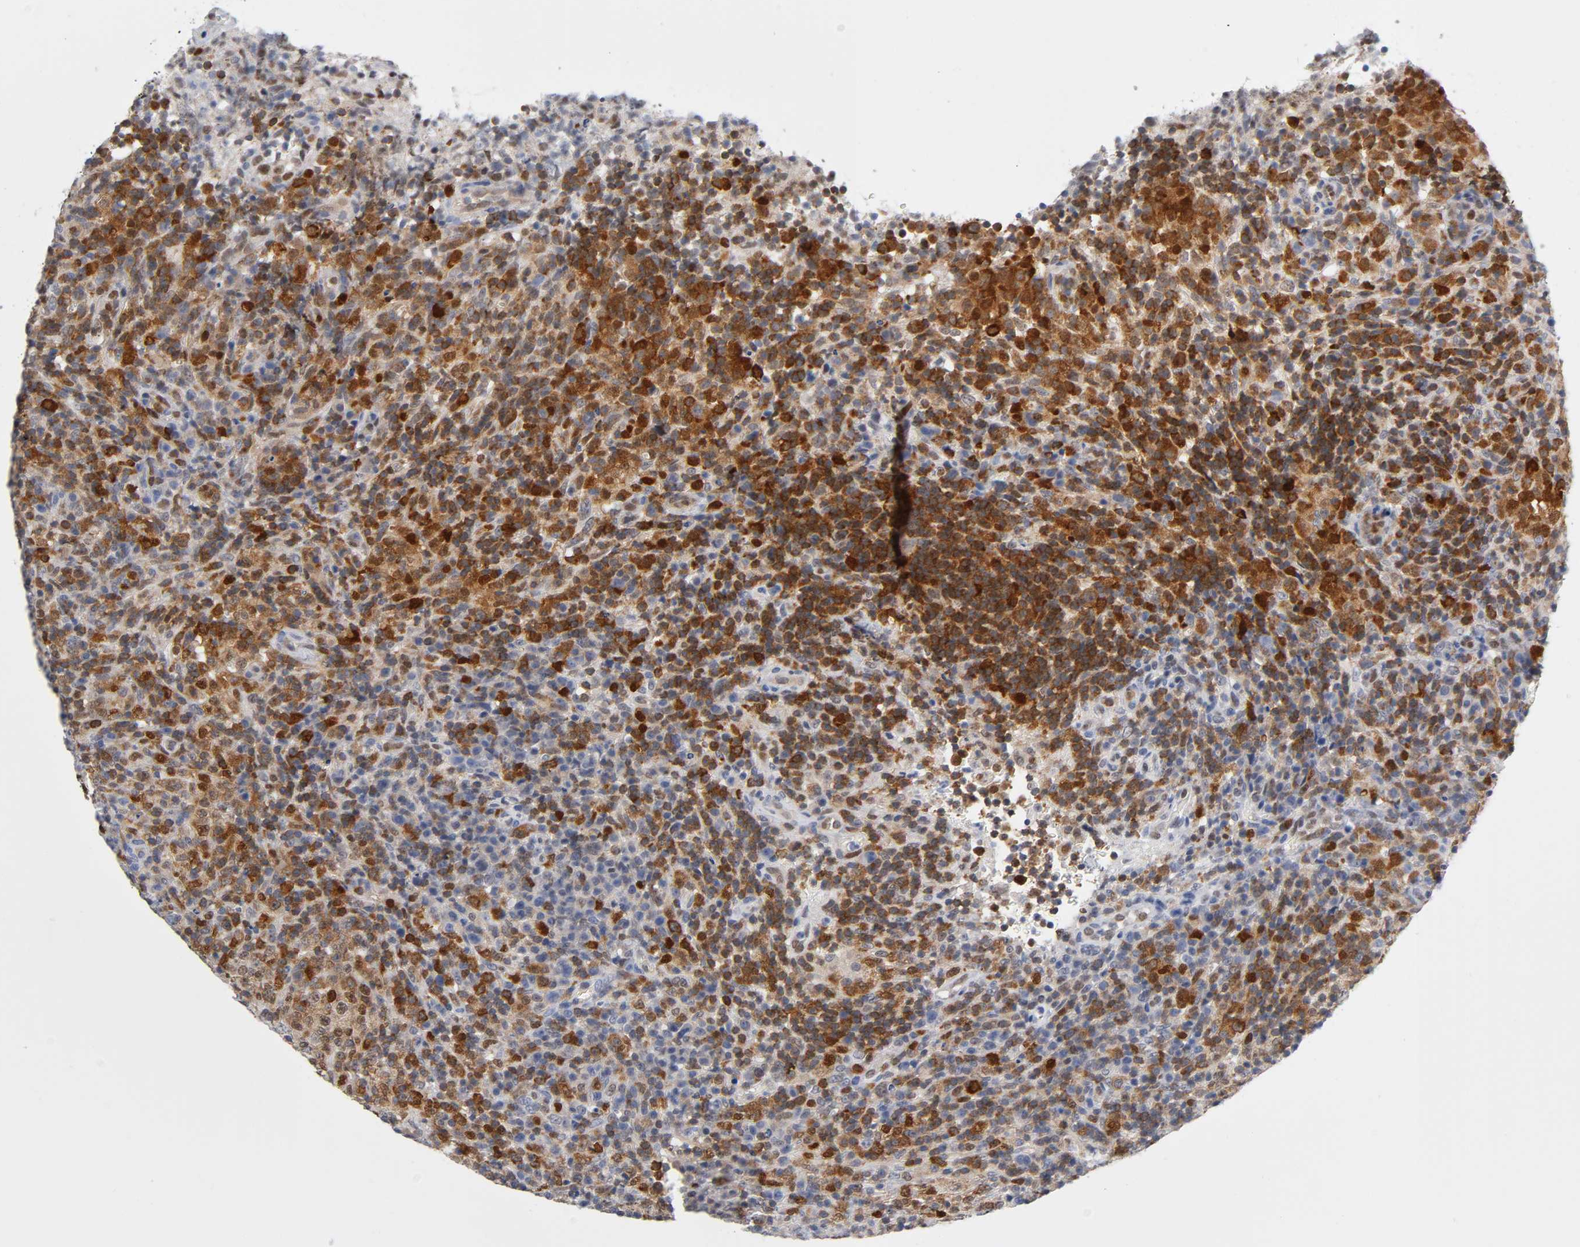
{"staining": {"intensity": "strong", "quantity": ">75%", "location": "cytoplasmic/membranous,nuclear"}, "tissue": "lymphoma", "cell_type": "Tumor cells", "image_type": "cancer", "snomed": [{"axis": "morphology", "description": "Malignant lymphoma, non-Hodgkin's type, High grade"}, {"axis": "topography", "description": "Lymph node"}], "caption": "About >75% of tumor cells in lymphoma show strong cytoplasmic/membranous and nuclear protein expression as visualized by brown immunohistochemical staining.", "gene": "NFATC1", "patient": {"sex": "female", "age": 76}}